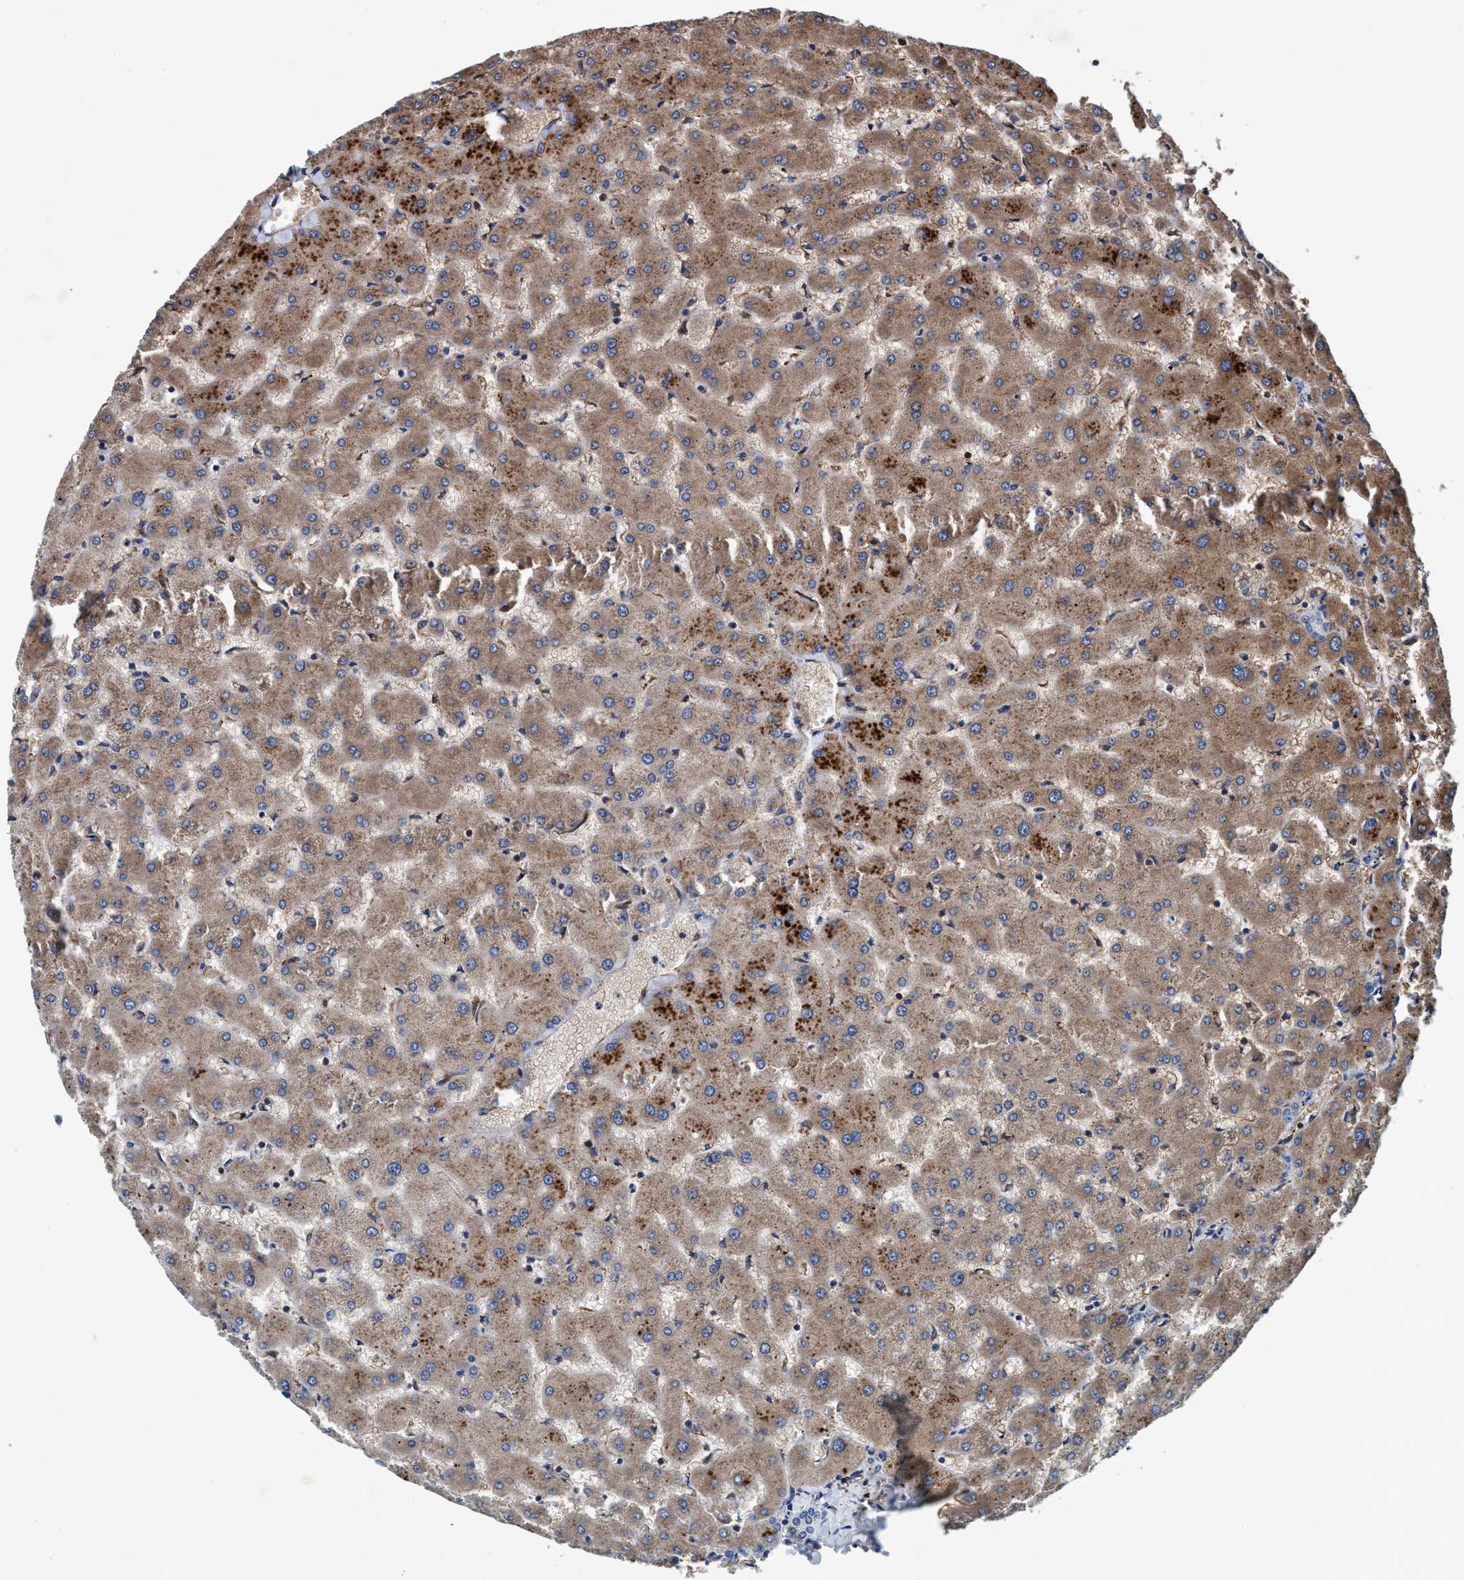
{"staining": {"intensity": "negative", "quantity": "none", "location": "none"}, "tissue": "liver", "cell_type": "Cholangiocytes", "image_type": "normal", "snomed": [{"axis": "morphology", "description": "Normal tissue, NOS"}, {"axis": "topography", "description": "Liver"}], "caption": "Photomicrograph shows no protein expression in cholangiocytes of unremarkable liver. The staining was performed using DAB to visualize the protein expression in brown, while the nuclei were stained in blue with hematoxylin (Magnification: 20x).", "gene": "ENDOG", "patient": {"sex": "female", "age": 63}}